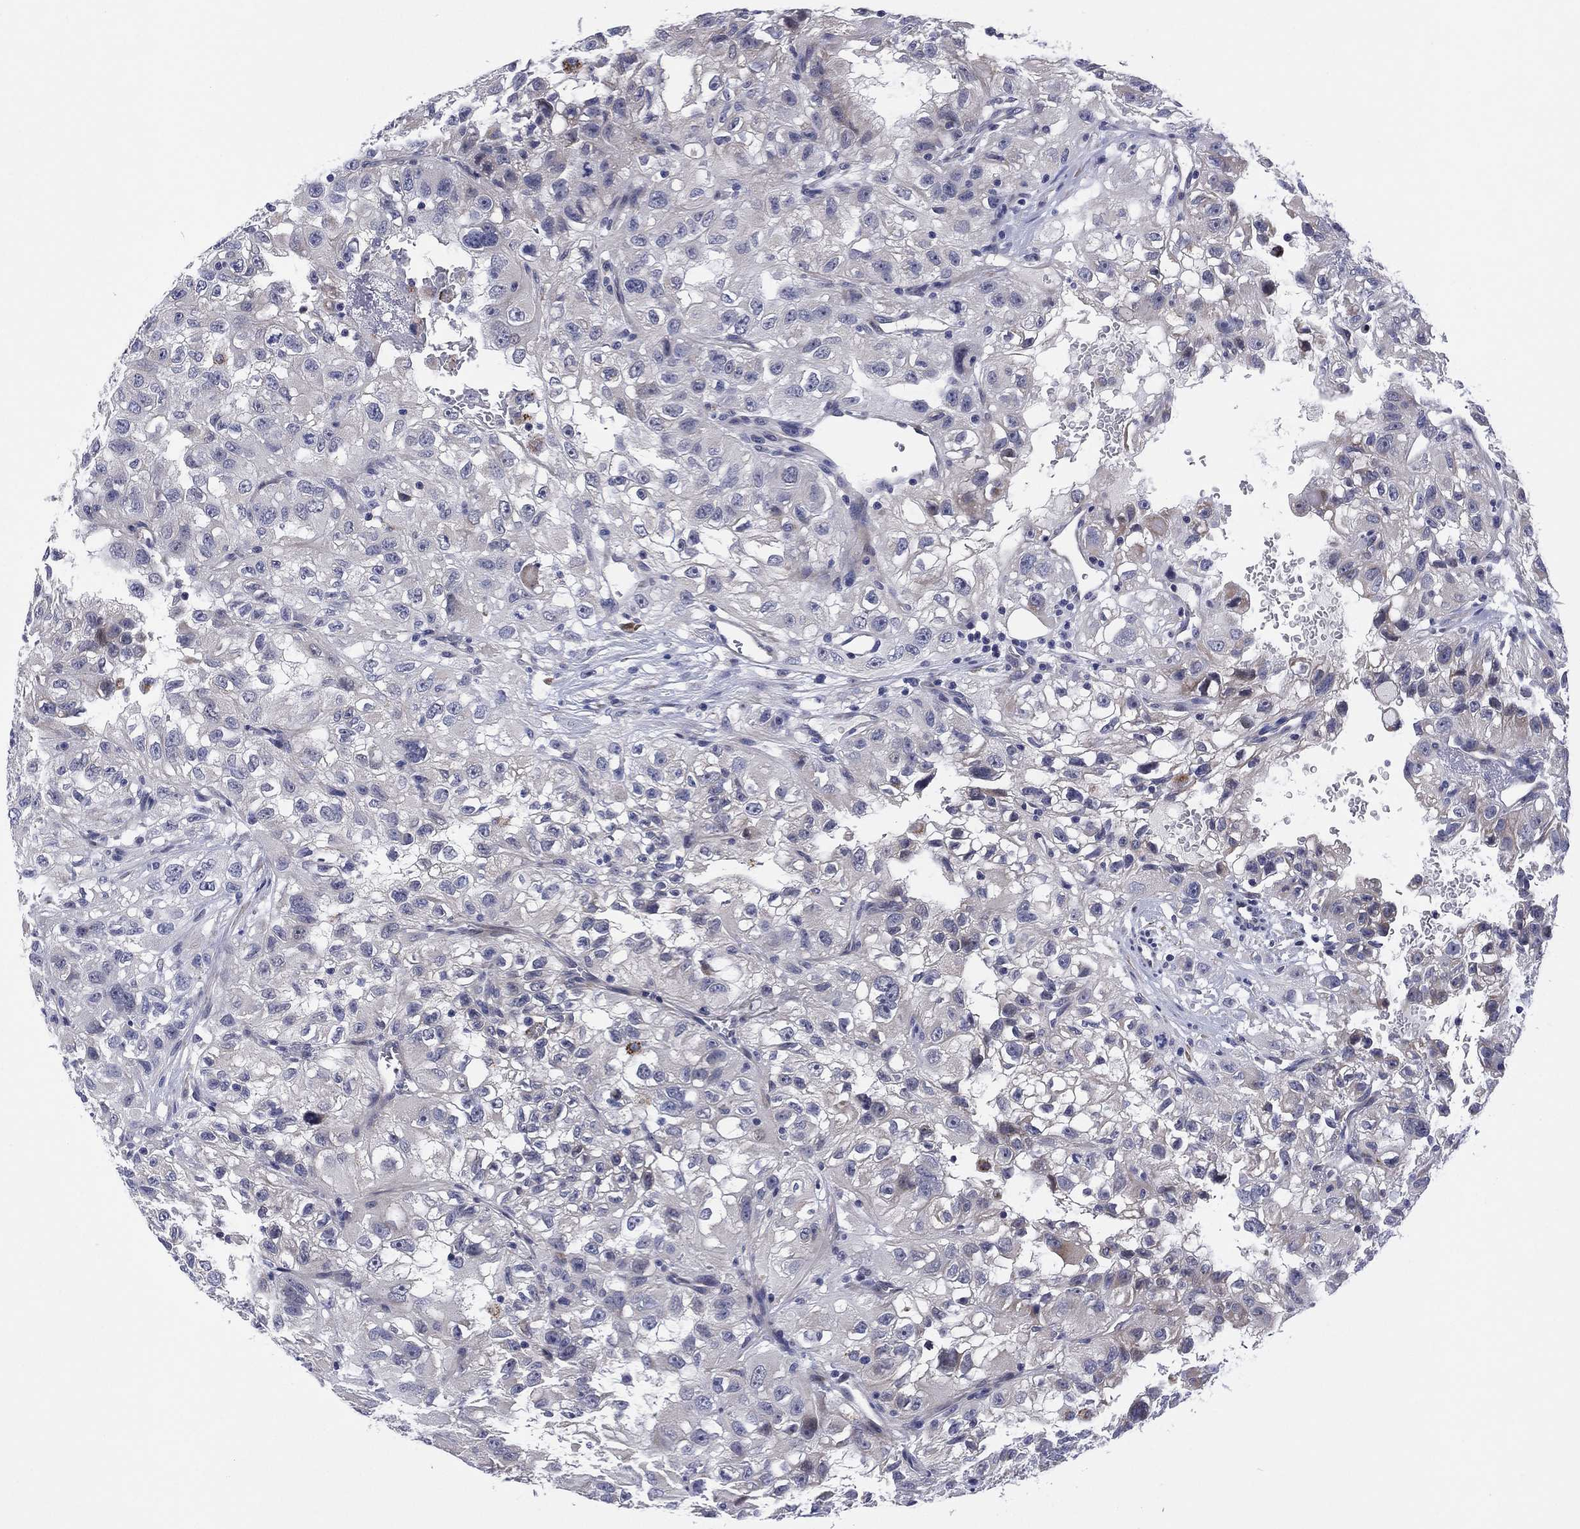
{"staining": {"intensity": "negative", "quantity": "none", "location": "none"}, "tissue": "renal cancer", "cell_type": "Tumor cells", "image_type": "cancer", "snomed": [{"axis": "morphology", "description": "Adenocarcinoma, NOS"}, {"axis": "topography", "description": "Kidney"}], "caption": "This is an IHC histopathology image of human adenocarcinoma (renal). There is no expression in tumor cells.", "gene": "CLIP3", "patient": {"sex": "male", "age": 64}}